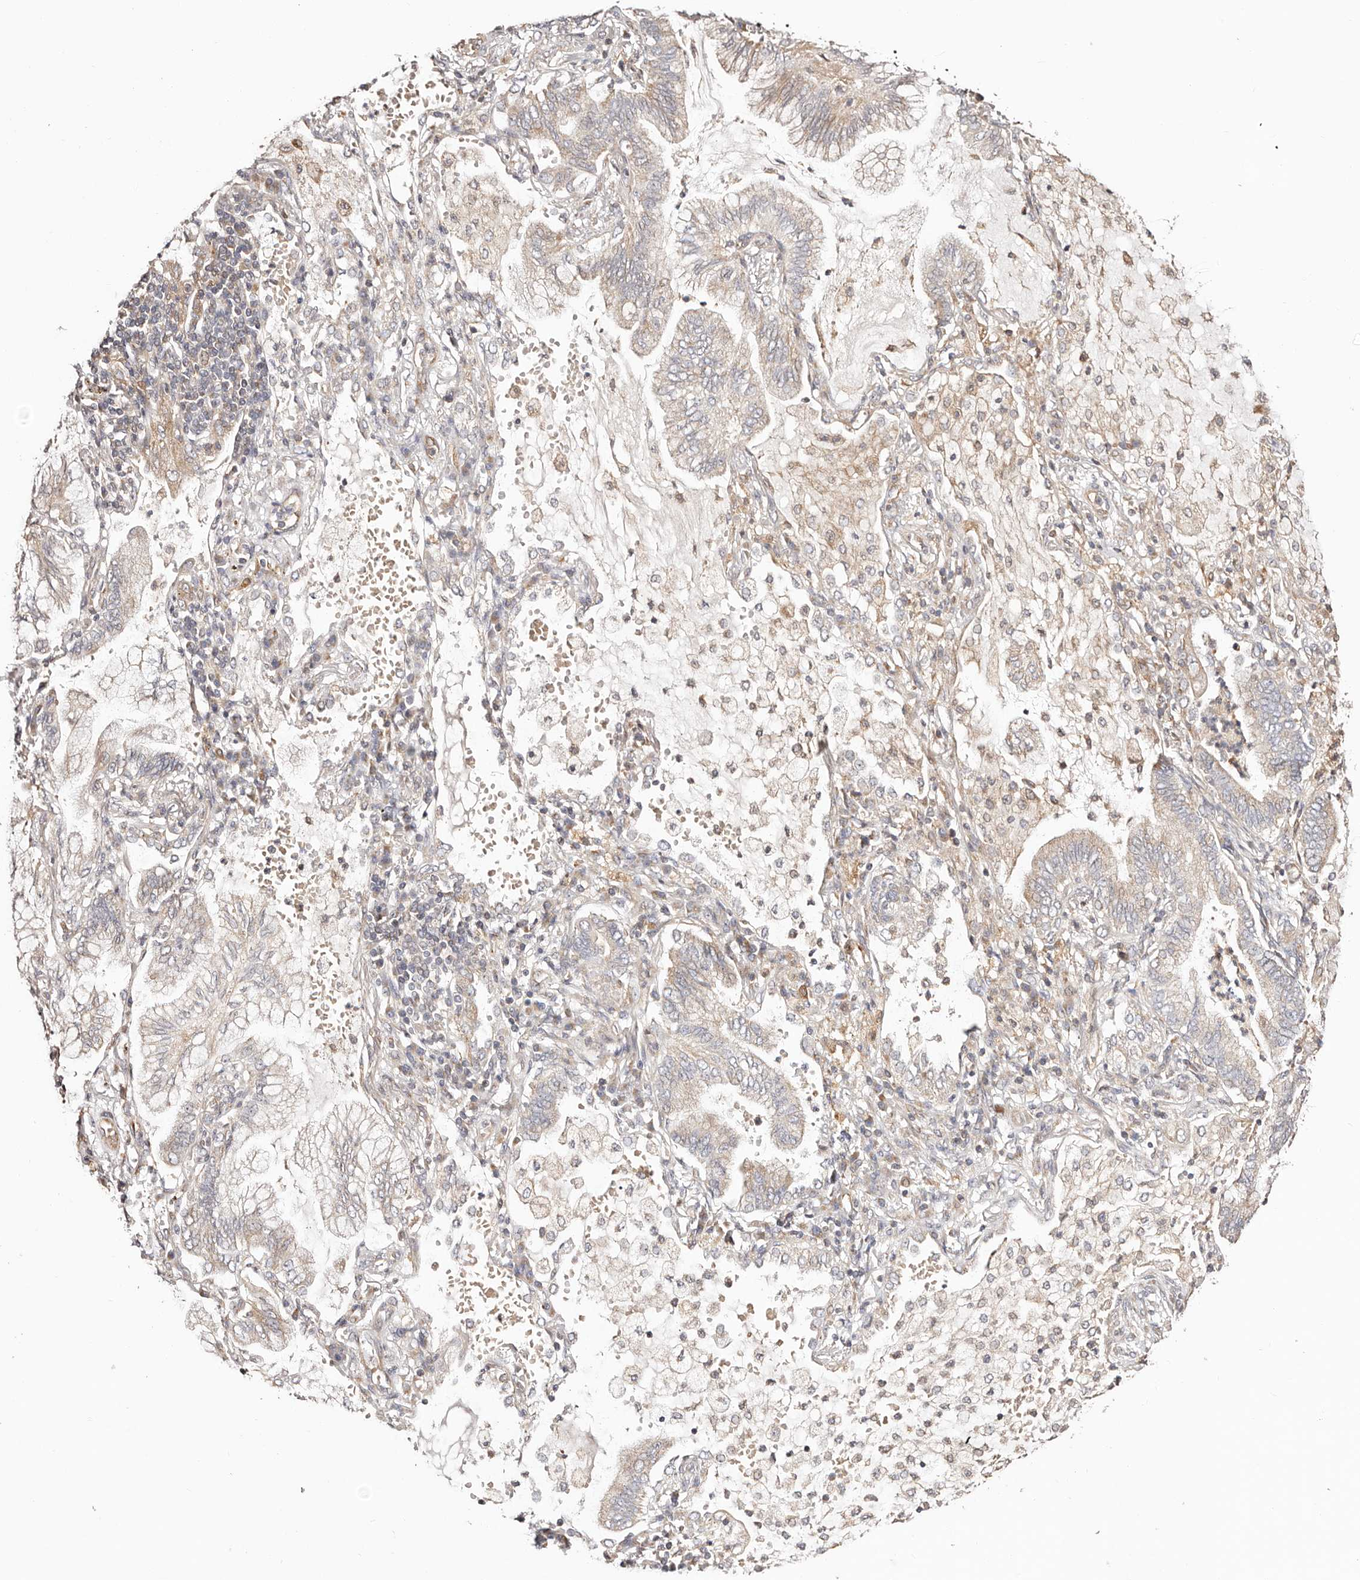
{"staining": {"intensity": "weak", "quantity": "25%-75%", "location": "cytoplasmic/membranous"}, "tissue": "lung cancer", "cell_type": "Tumor cells", "image_type": "cancer", "snomed": [{"axis": "morphology", "description": "Adenocarcinoma, NOS"}, {"axis": "topography", "description": "Lung"}], "caption": "Protein staining of adenocarcinoma (lung) tissue shows weak cytoplasmic/membranous positivity in approximately 25%-75% of tumor cells.", "gene": "MAPK1", "patient": {"sex": "female", "age": 70}}